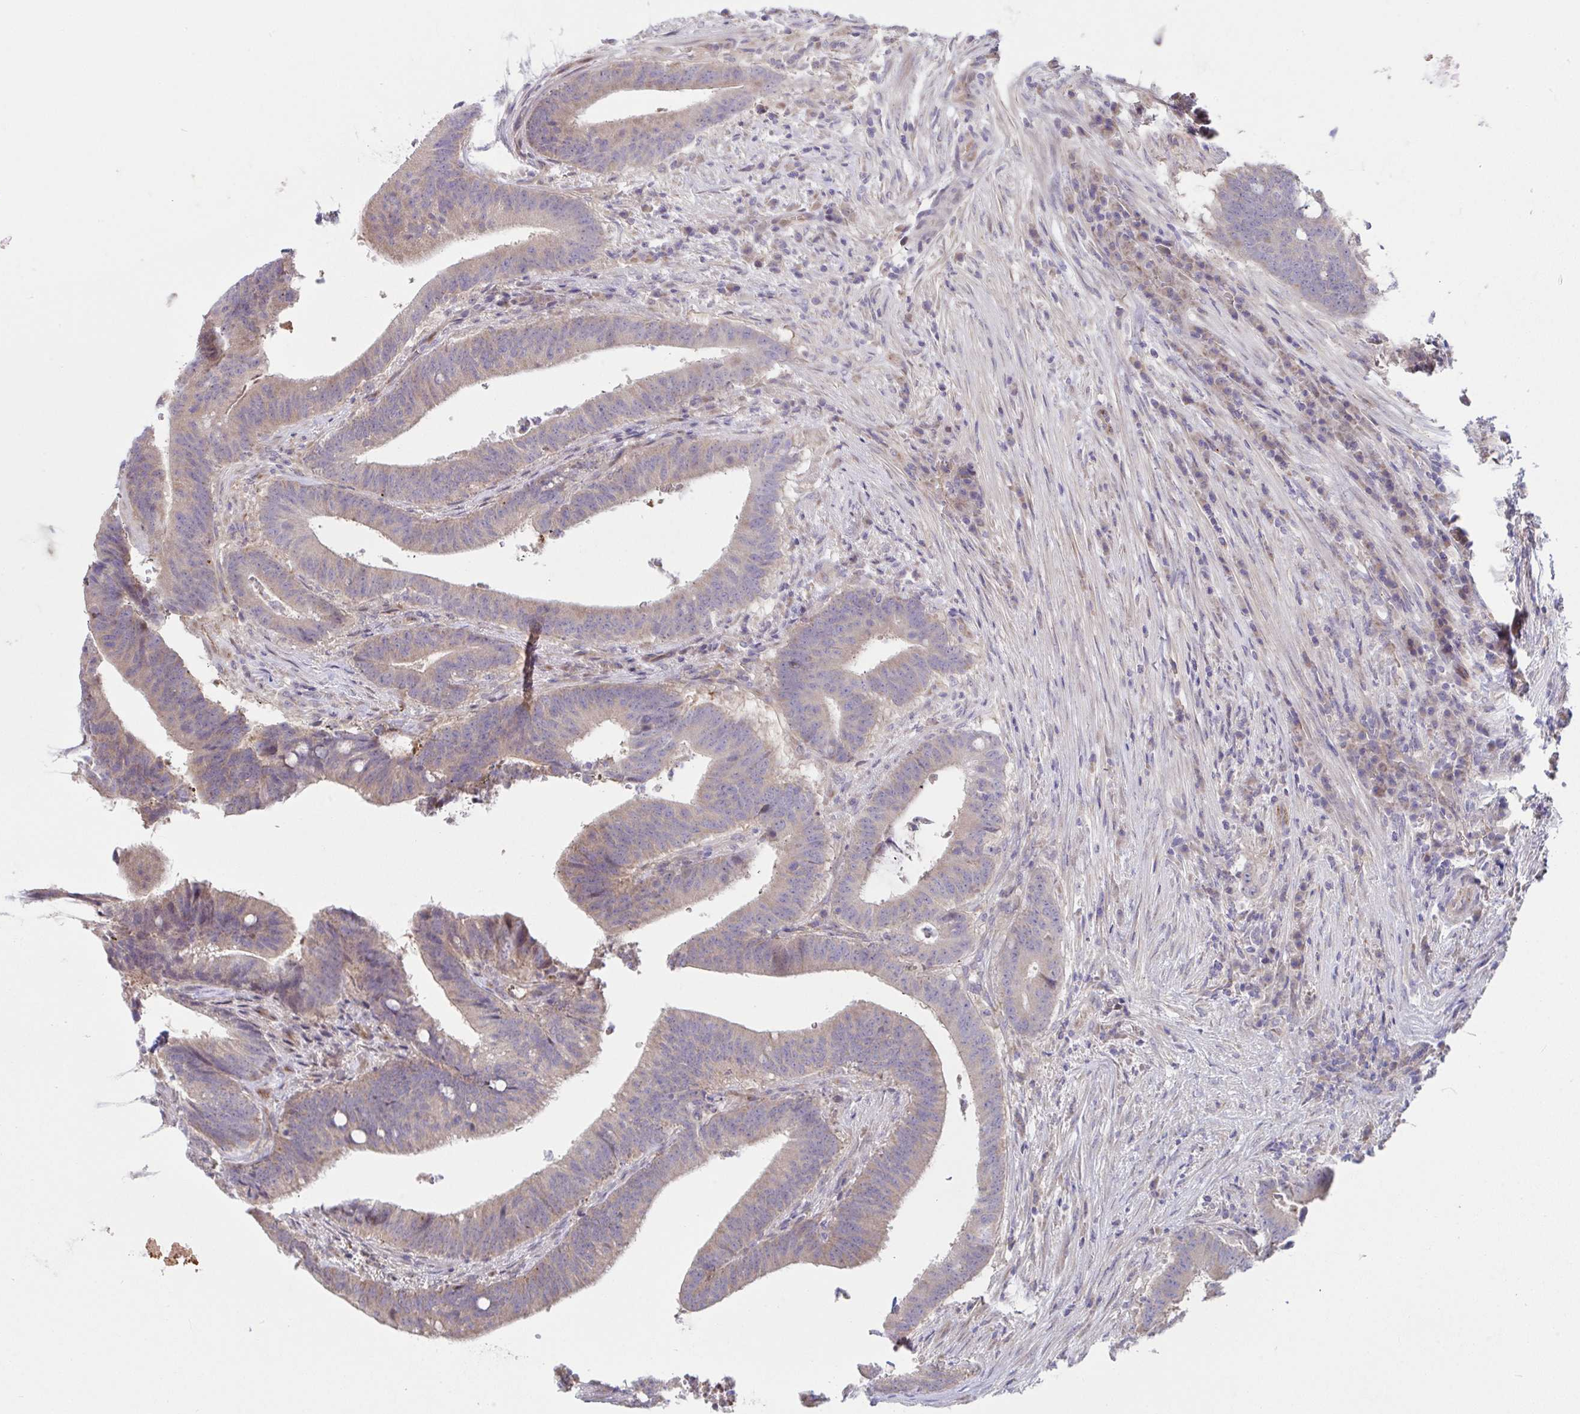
{"staining": {"intensity": "weak", "quantity": "<25%", "location": "cytoplasmic/membranous"}, "tissue": "colorectal cancer", "cell_type": "Tumor cells", "image_type": "cancer", "snomed": [{"axis": "morphology", "description": "Adenocarcinoma, NOS"}, {"axis": "topography", "description": "Colon"}], "caption": "The histopathology image shows no staining of tumor cells in colorectal cancer.", "gene": "IL37", "patient": {"sex": "female", "age": 43}}